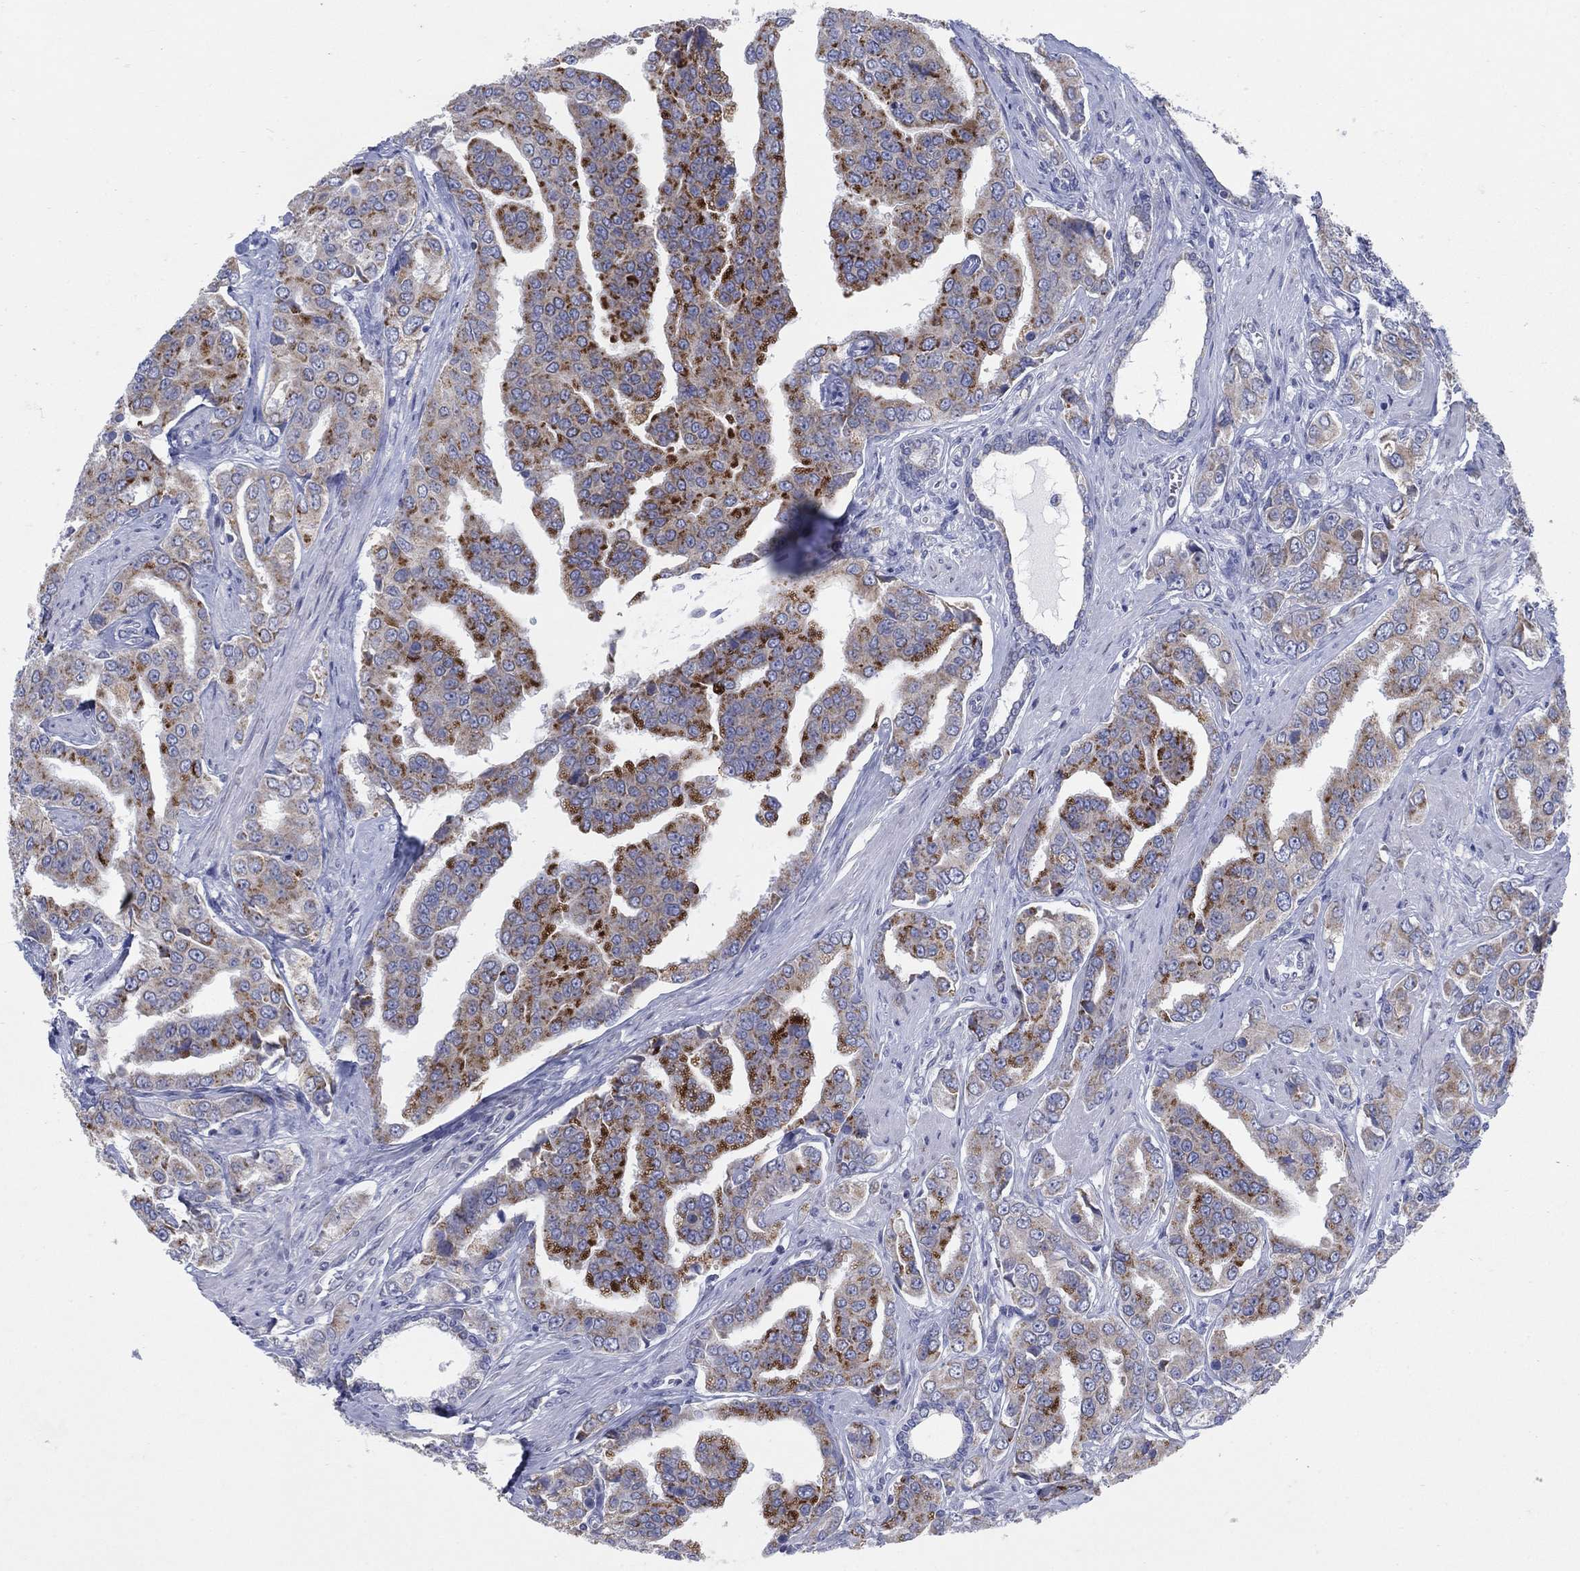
{"staining": {"intensity": "strong", "quantity": "25%-75%", "location": "cytoplasmic/membranous"}, "tissue": "prostate cancer", "cell_type": "Tumor cells", "image_type": "cancer", "snomed": [{"axis": "morphology", "description": "Adenocarcinoma, NOS"}, {"axis": "topography", "description": "Prostate and seminal vesicle, NOS"}, {"axis": "topography", "description": "Prostate"}], "caption": "The image displays immunohistochemical staining of prostate cancer. There is strong cytoplasmic/membranous staining is identified in about 25%-75% of tumor cells.", "gene": "SCCPDH", "patient": {"sex": "male", "age": 69}}